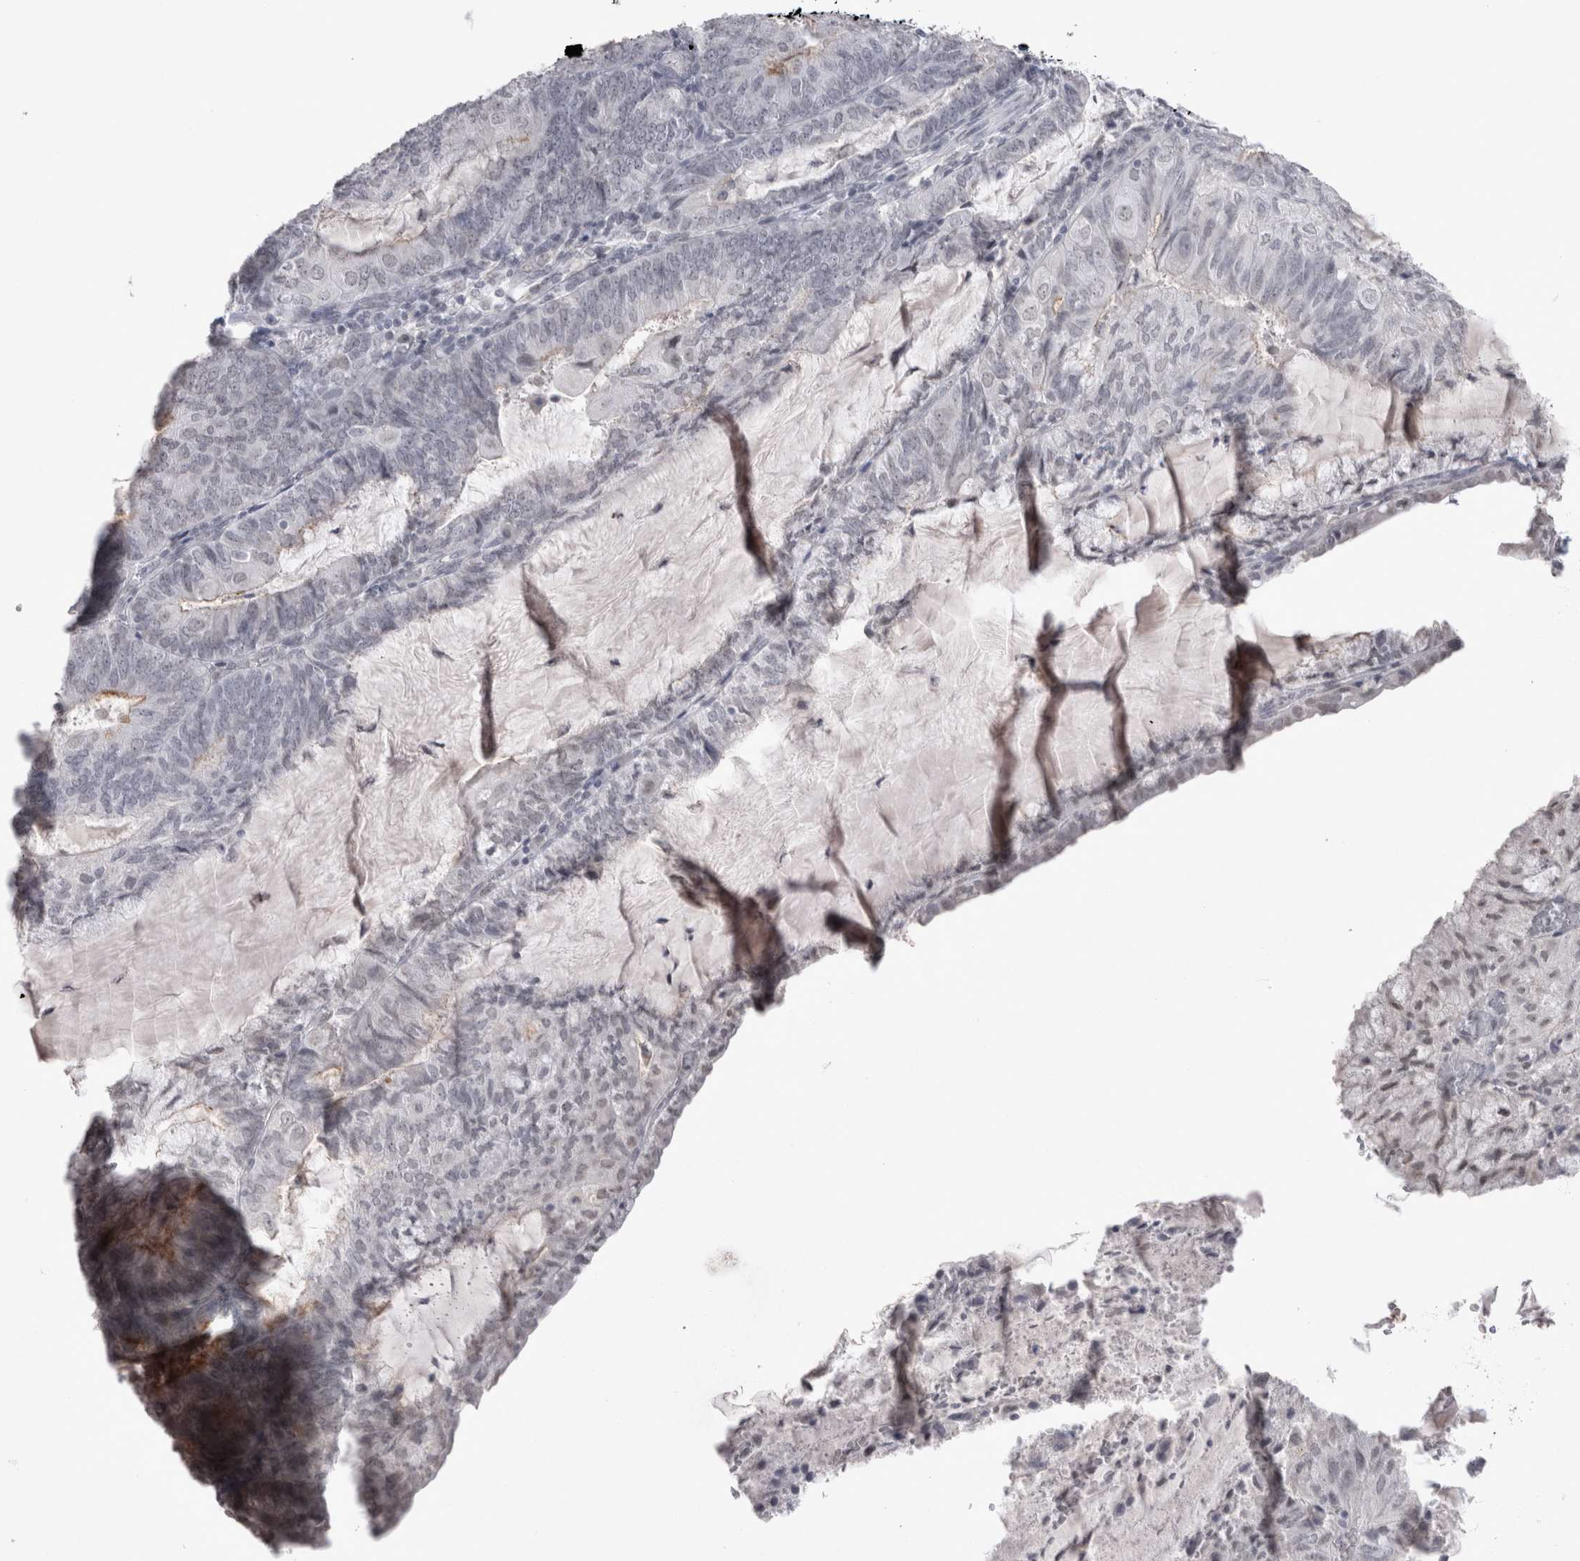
{"staining": {"intensity": "negative", "quantity": "none", "location": "none"}, "tissue": "endometrial cancer", "cell_type": "Tumor cells", "image_type": "cancer", "snomed": [{"axis": "morphology", "description": "Adenocarcinoma, NOS"}, {"axis": "topography", "description": "Endometrium"}], "caption": "There is no significant staining in tumor cells of adenocarcinoma (endometrial).", "gene": "DDX4", "patient": {"sex": "female", "age": 81}}